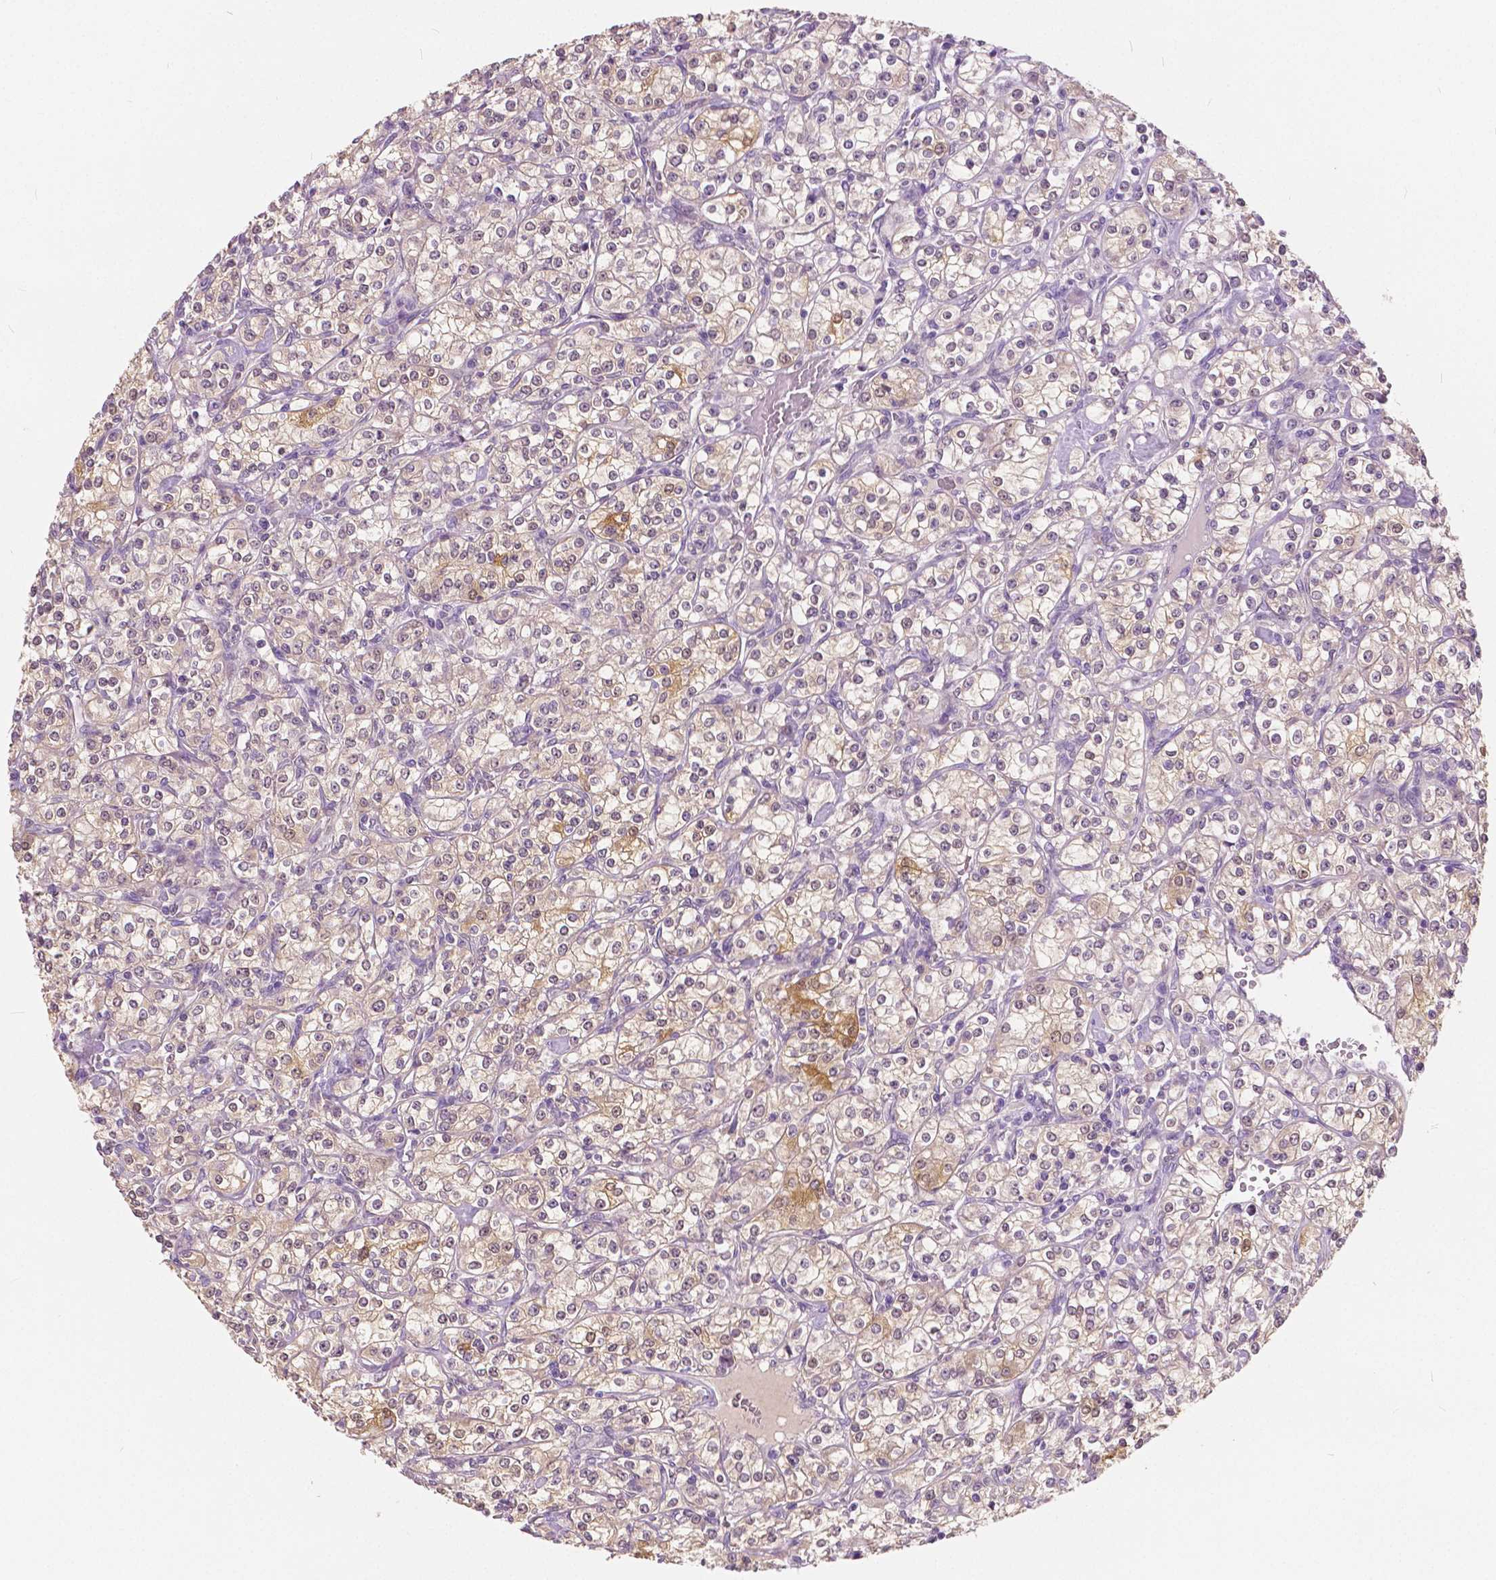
{"staining": {"intensity": "moderate", "quantity": "<25%", "location": "cytoplasmic/membranous"}, "tissue": "renal cancer", "cell_type": "Tumor cells", "image_type": "cancer", "snomed": [{"axis": "morphology", "description": "Adenocarcinoma, NOS"}, {"axis": "topography", "description": "Kidney"}], "caption": "Renal cancer (adenocarcinoma) stained for a protein (brown) displays moderate cytoplasmic/membranous positive positivity in approximately <25% of tumor cells.", "gene": "TKFC", "patient": {"sex": "male", "age": 77}}